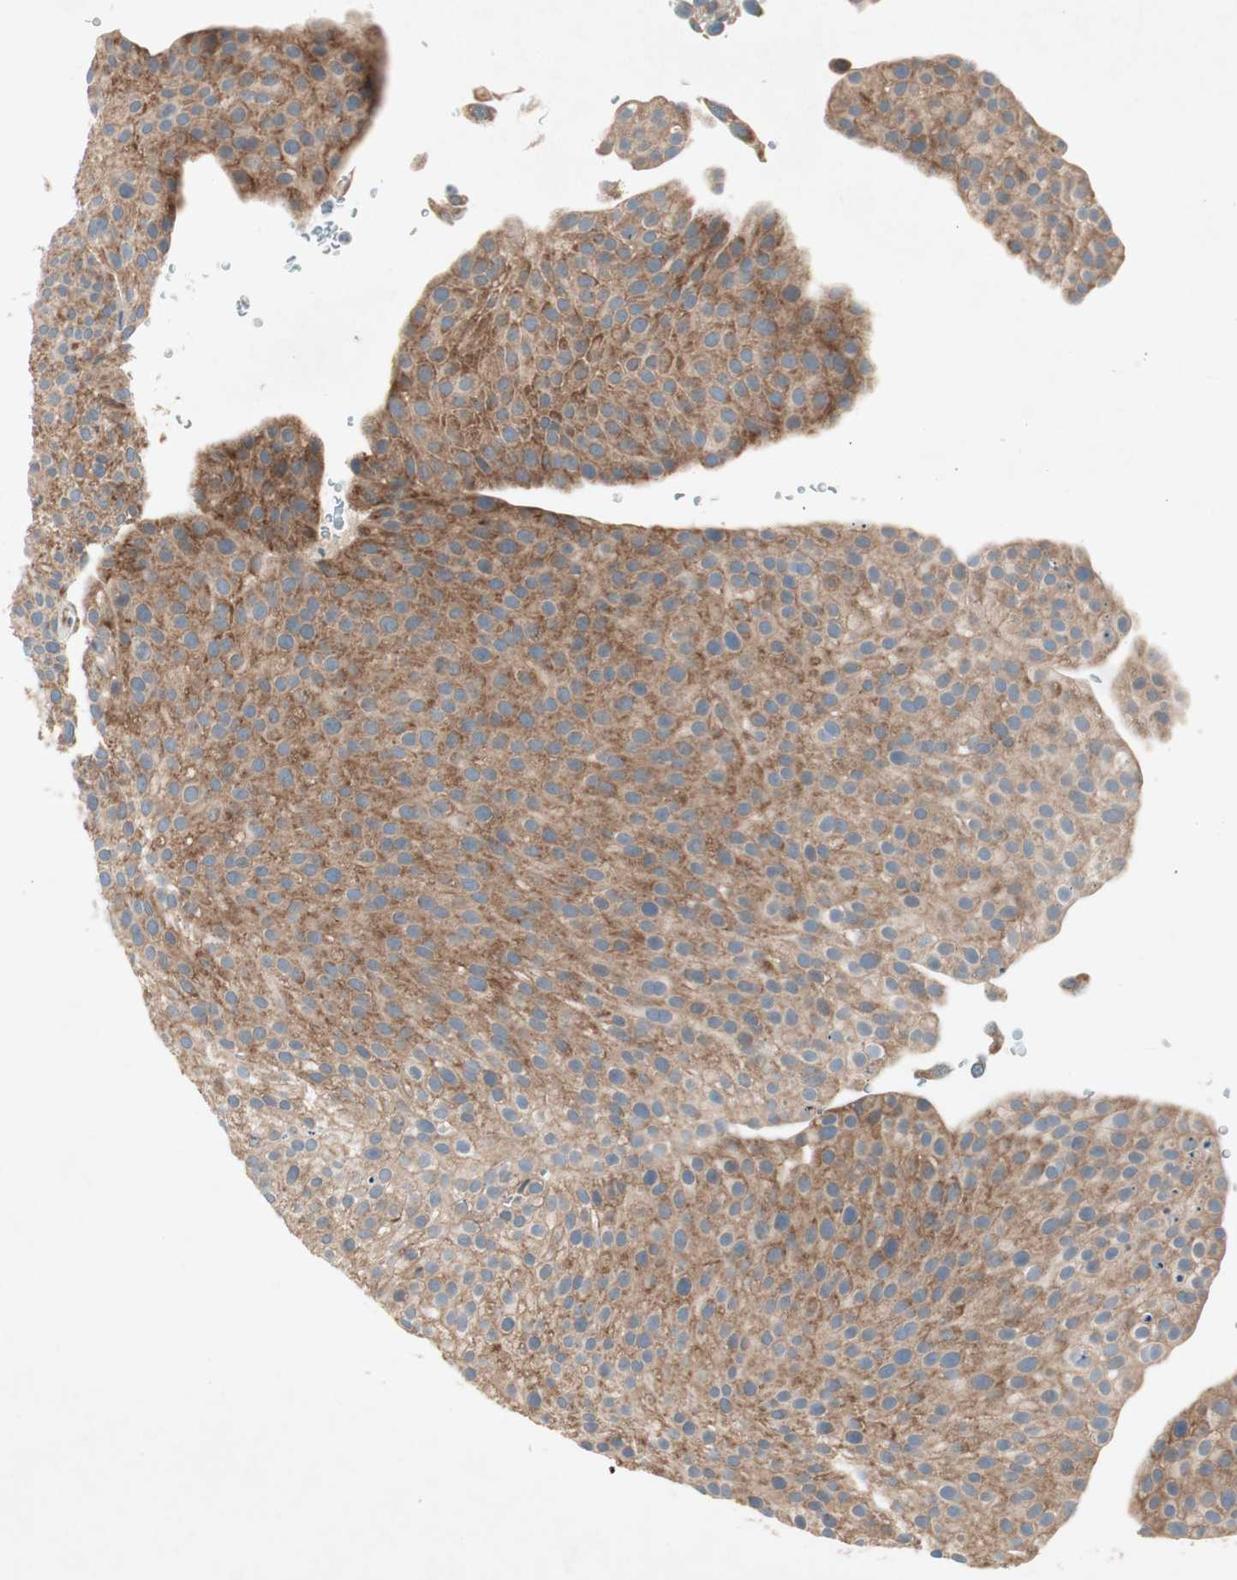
{"staining": {"intensity": "moderate", "quantity": ">75%", "location": "cytoplasmic/membranous"}, "tissue": "urothelial cancer", "cell_type": "Tumor cells", "image_type": "cancer", "snomed": [{"axis": "morphology", "description": "Urothelial carcinoma, Low grade"}, {"axis": "topography", "description": "Smooth muscle"}, {"axis": "topography", "description": "Urinary bladder"}], "caption": "Tumor cells reveal moderate cytoplasmic/membranous positivity in about >75% of cells in urothelial carcinoma (low-grade).", "gene": "RPL23", "patient": {"sex": "male", "age": 60}}